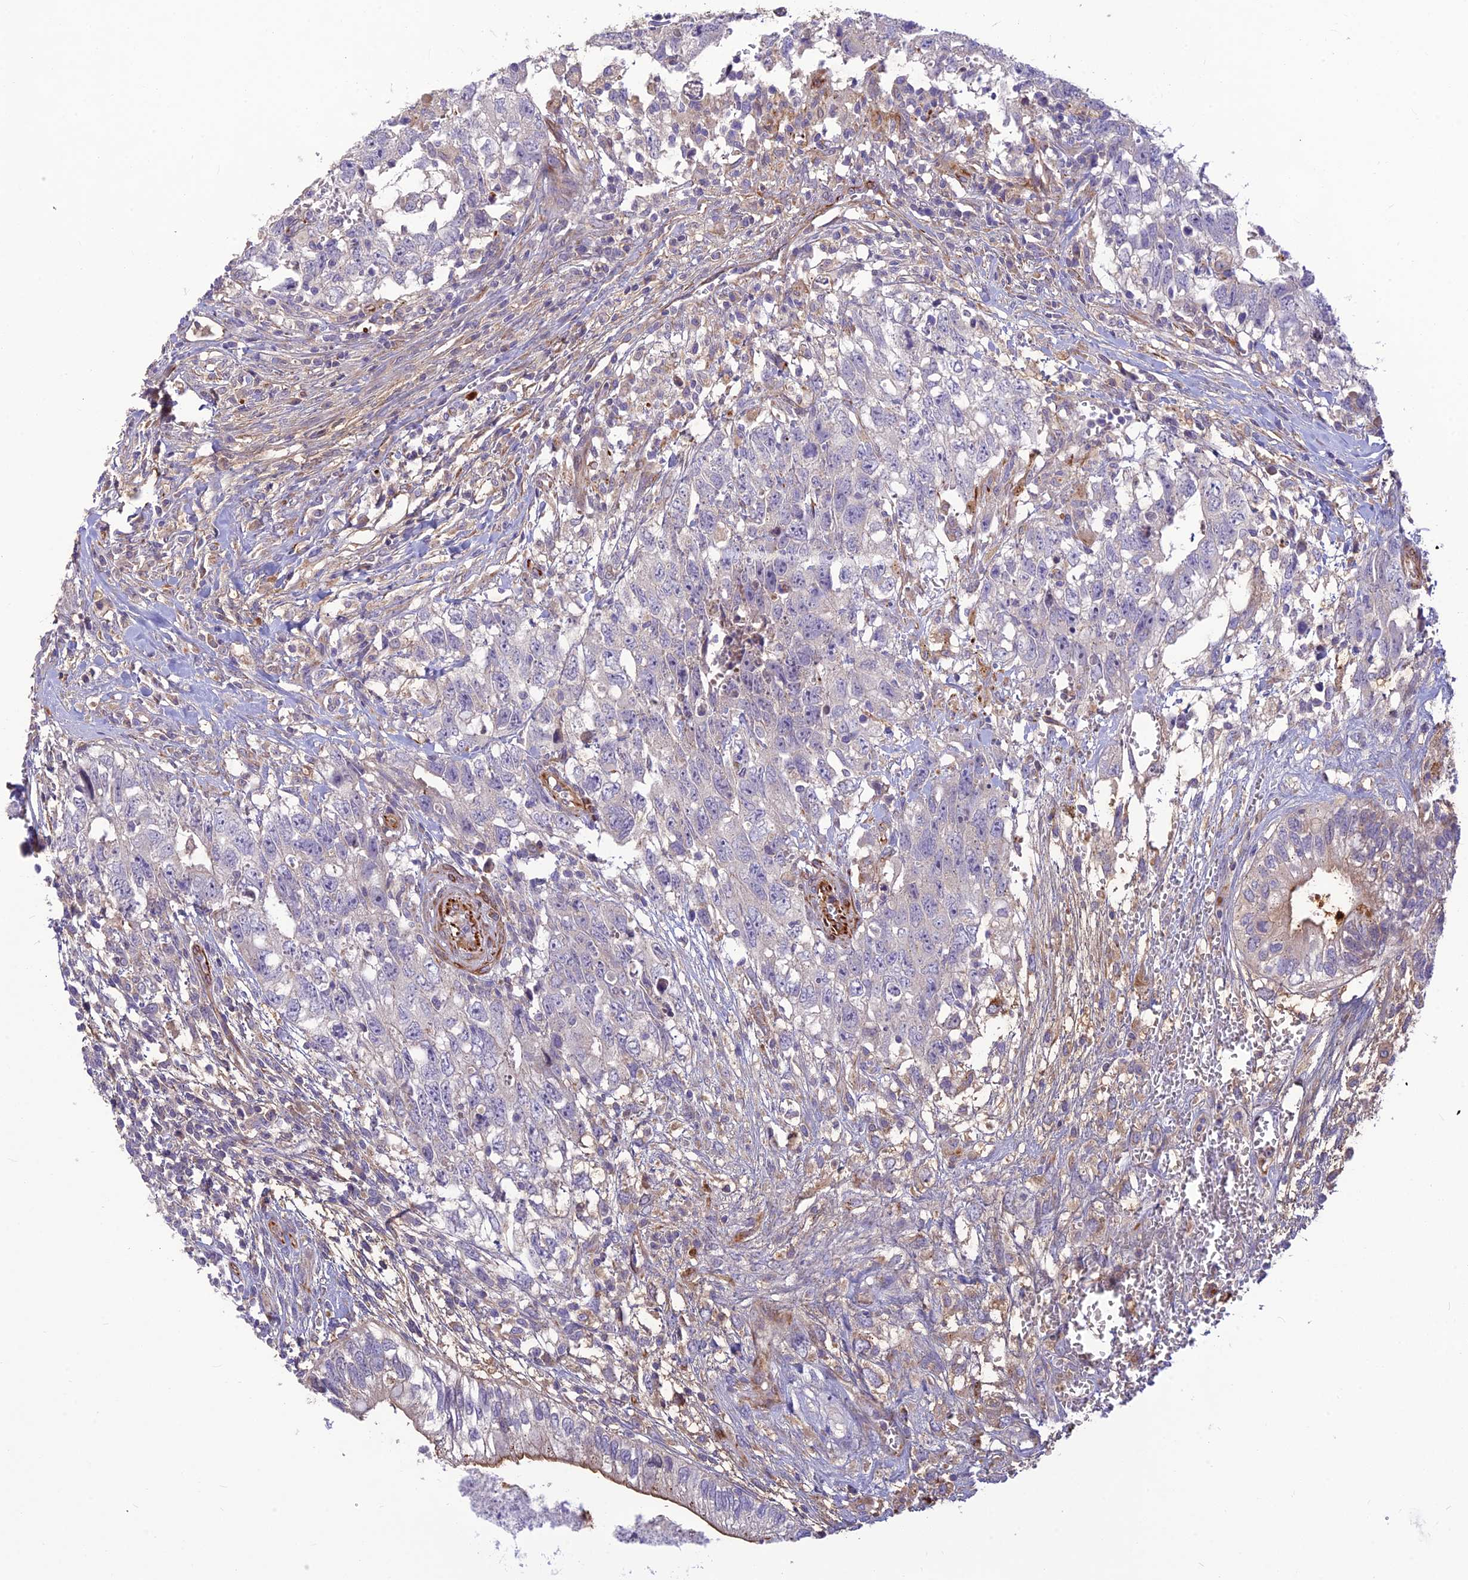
{"staining": {"intensity": "negative", "quantity": "none", "location": "none"}, "tissue": "testis cancer", "cell_type": "Tumor cells", "image_type": "cancer", "snomed": [{"axis": "morphology", "description": "Seminoma, NOS"}, {"axis": "morphology", "description": "Carcinoma, Embryonal, NOS"}, {"axis": "topography", "description": "Testis"}], "caption": "An immunohistochemistry (IHC) micrograph of testis embryonal carcinoma is shown. There is no staining in tumor cells of testis embryonal carcinoma.", "gene": "ST8SIA5", "patient": {"sex": "male", "age": 29}}